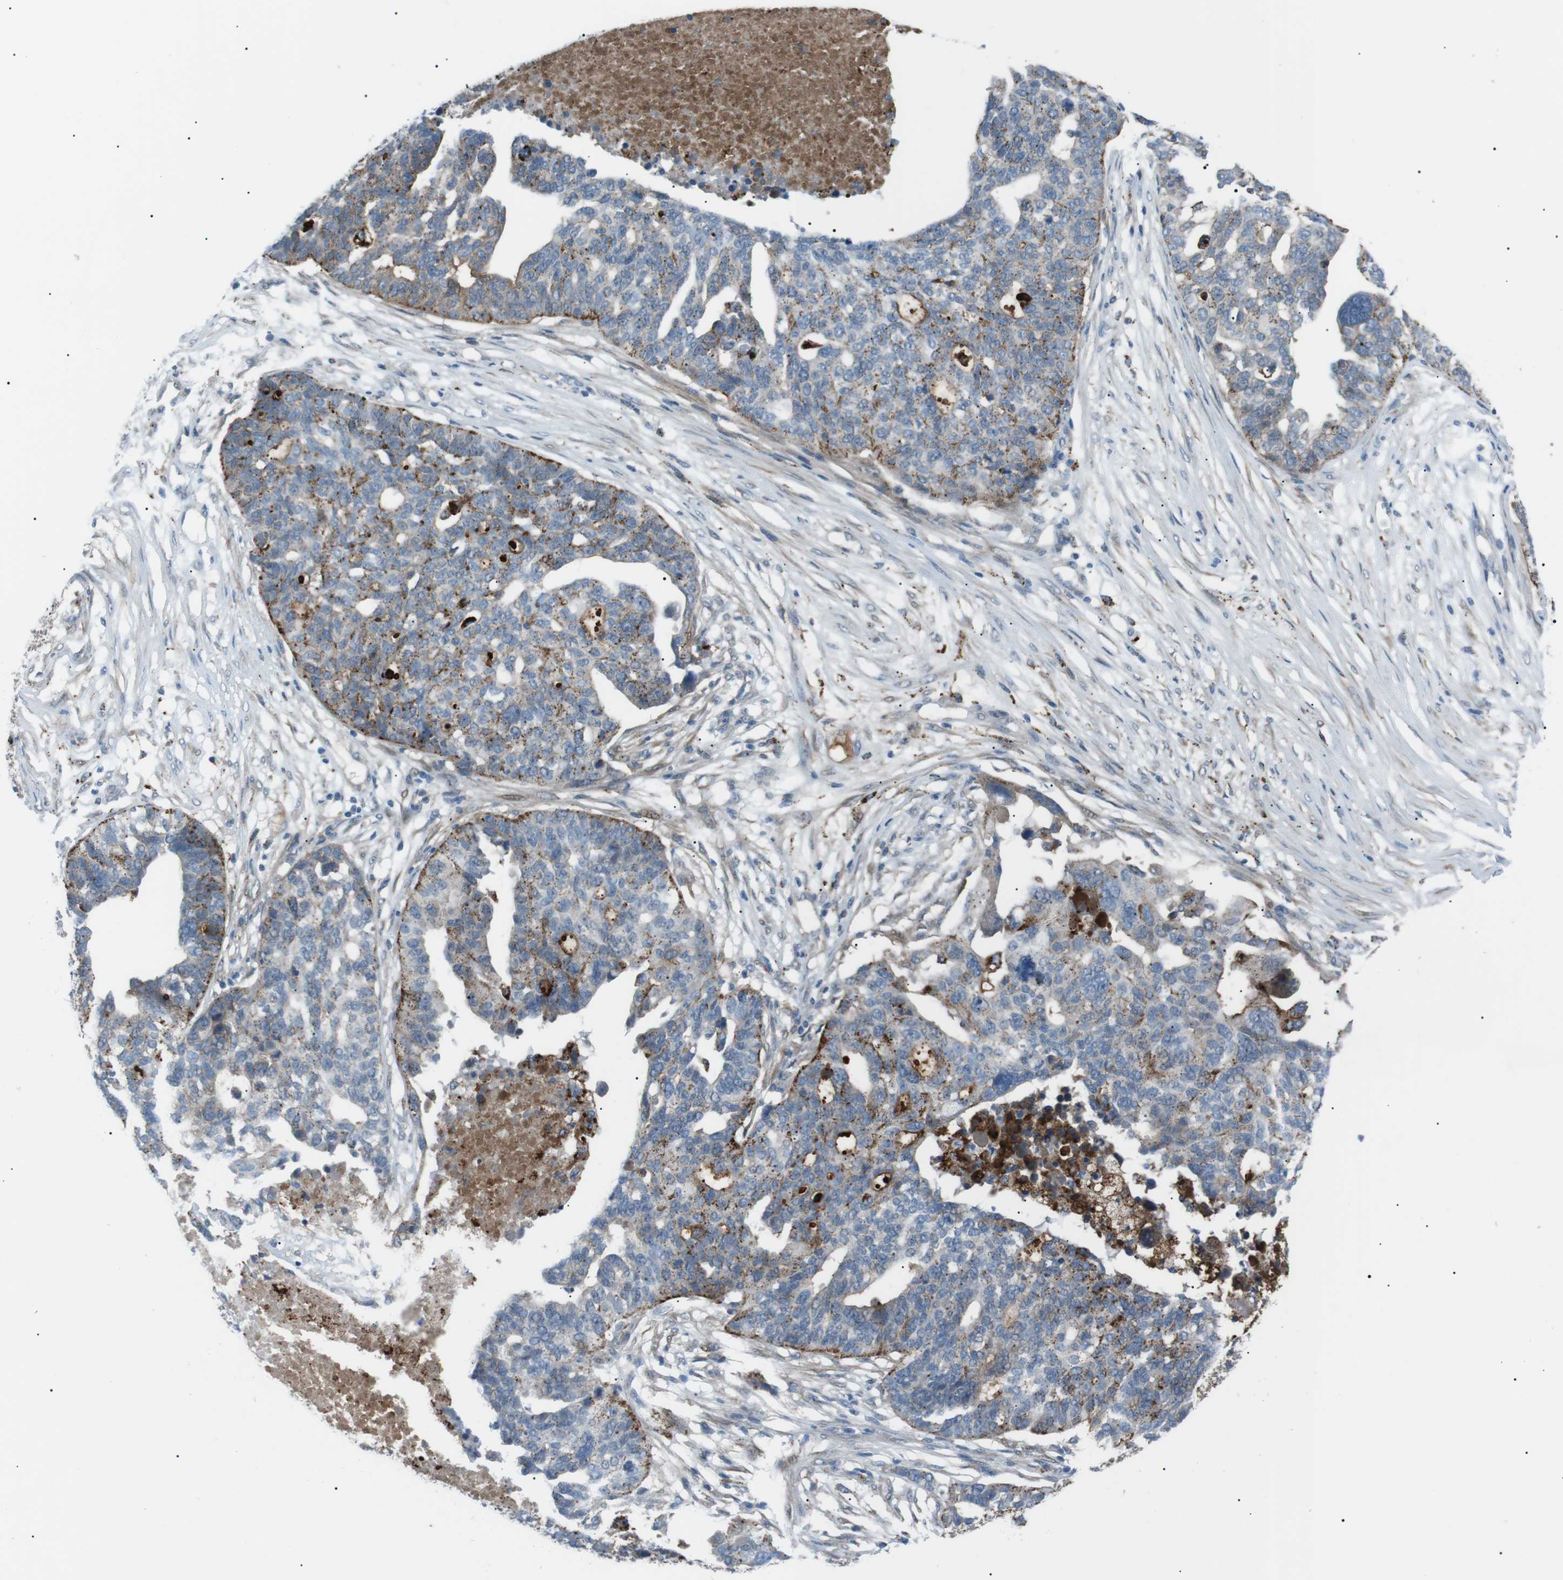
{"staining": {"intensity": "moderate", "quantity": "25%-75%", "location": "cytoplasmic/membranous"}, "tissue": "ovarian cancer", "cell_type": "Tumor cells", "image_type": "cancer", "snomed": [{"axis": "morphology", "description": "Cystadenocarcinoma, serous, NOS"}, {"axis": "topography", "description": "Ovary"}], "caption": "IHC staining of ovarian serous cystadenocarcinoma, which shows medium levels of moderate cytoplasmic/membranous positivity in about 25%-75% of tumor cells indicating moderate cytoplasmic/membranous protein positivity. The staining was performed using DAB (brown) for protein detection and nuclei were counterstained in hematoxylin (blue).", "gene": "B4GALNT2", "patient": {"sex": "female", "age": 59}}